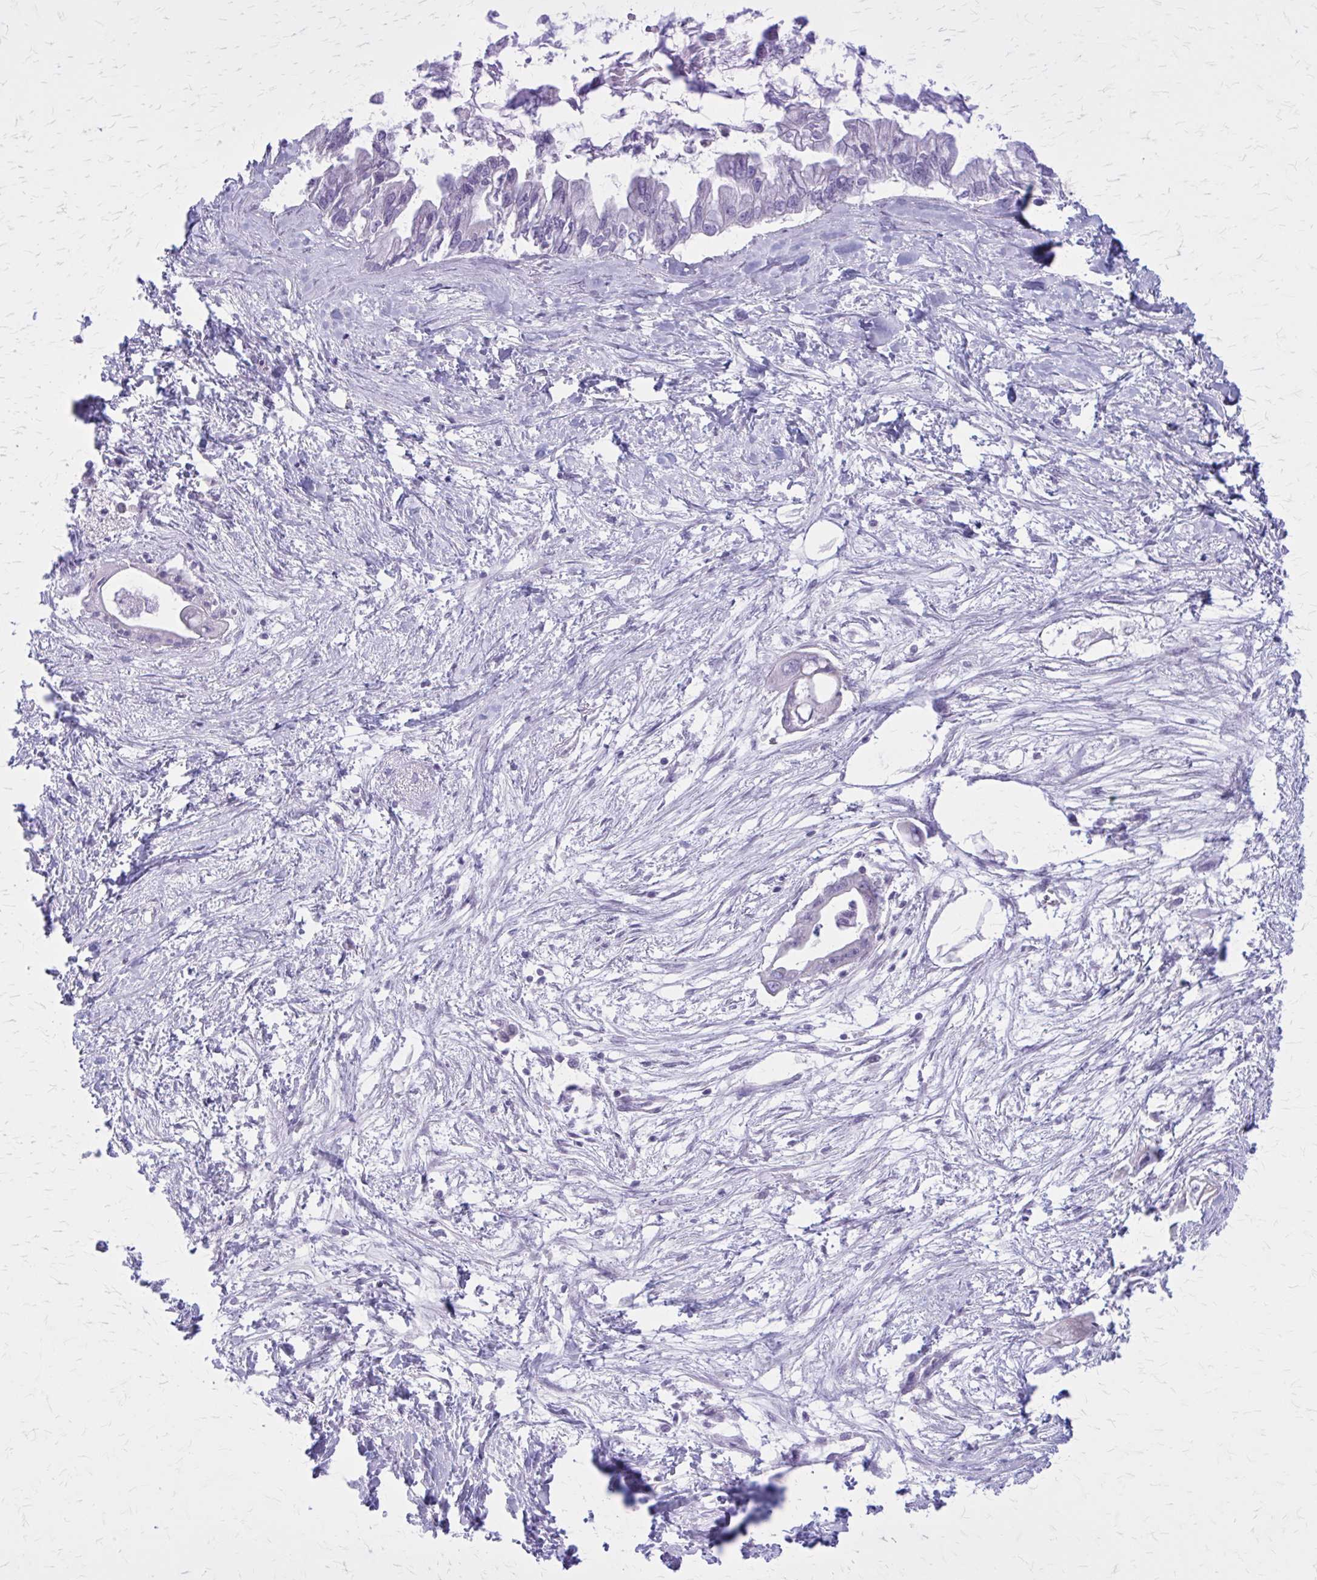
{"staining": {"intensity": "negative", "quantity": "none", "location": "none"}, "tissue": "pancreatic cancer", "cell_type": "Tumor cells", "image_type": "cancer", "snomed": [{"axis": "morphology", "description": "Adenocarcinoma, NOS"}, {"axis": "topography", "description": "Pancreas"}], "caption": "Immunohistochemistry (IHC) of human adenocarcinoma (pancreatic) exhibits no expression in tumor cells.", "gene": "PITPNM1", "patient": {"sex": "male", "age": 61}}